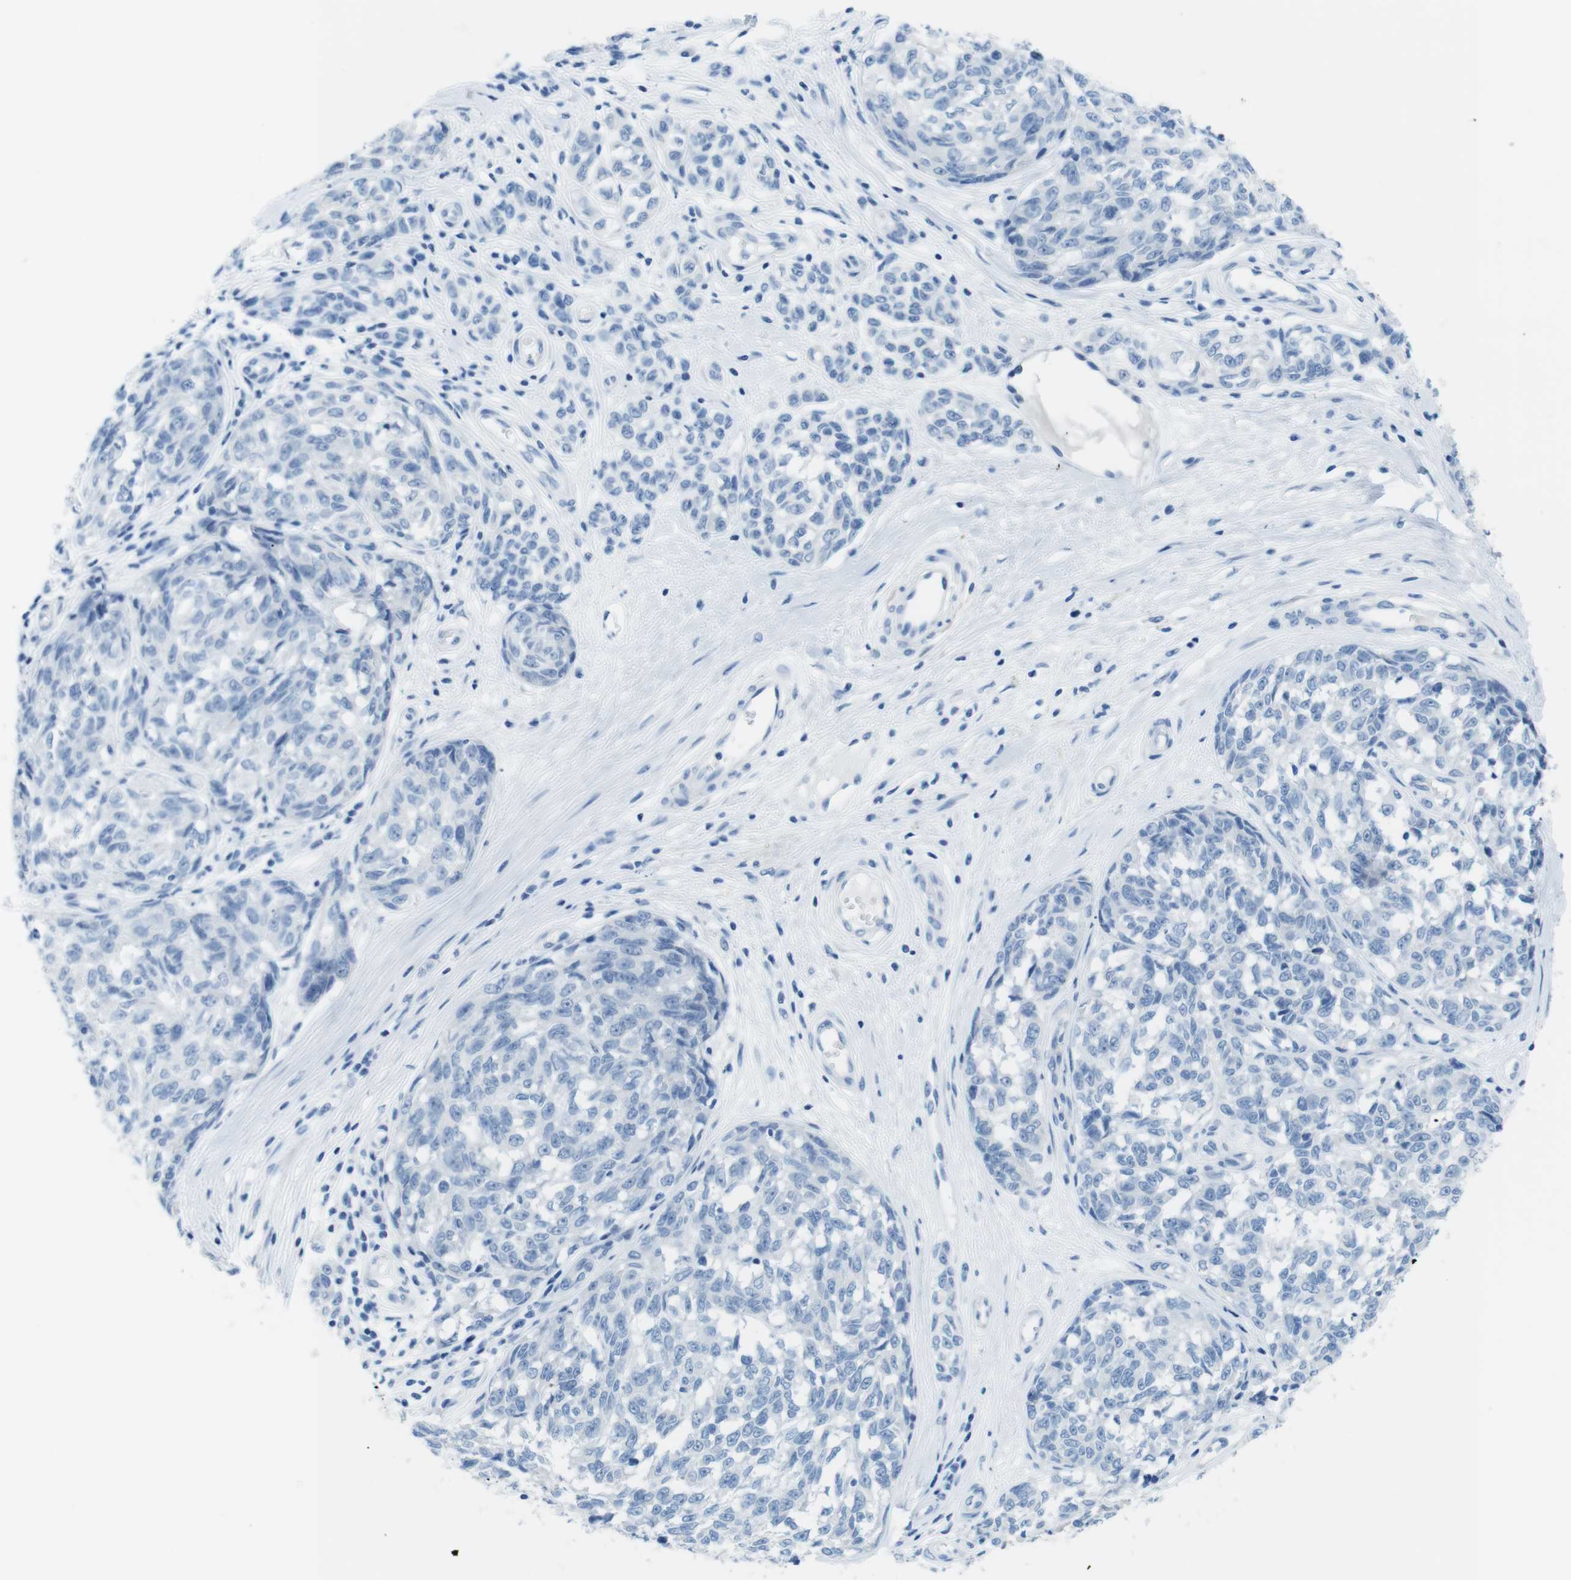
{"staining": {"intensity": "negative", "quantity": "none", "location": "none"}, "tissue": "melanoma", "cell_type": "Tumor cells", "image_type": "cancer", "snomed": [{"axis": "morphology", "description": "Malignant melanoma, NOS"}, {"axis": "topography", "description": "Skin"}], "caption": "IHC of human malignant melanoma demonstrates no positivity in tumor cells.", "gene": "GAP43", "patient": {"sex": "female", "age": 64}}